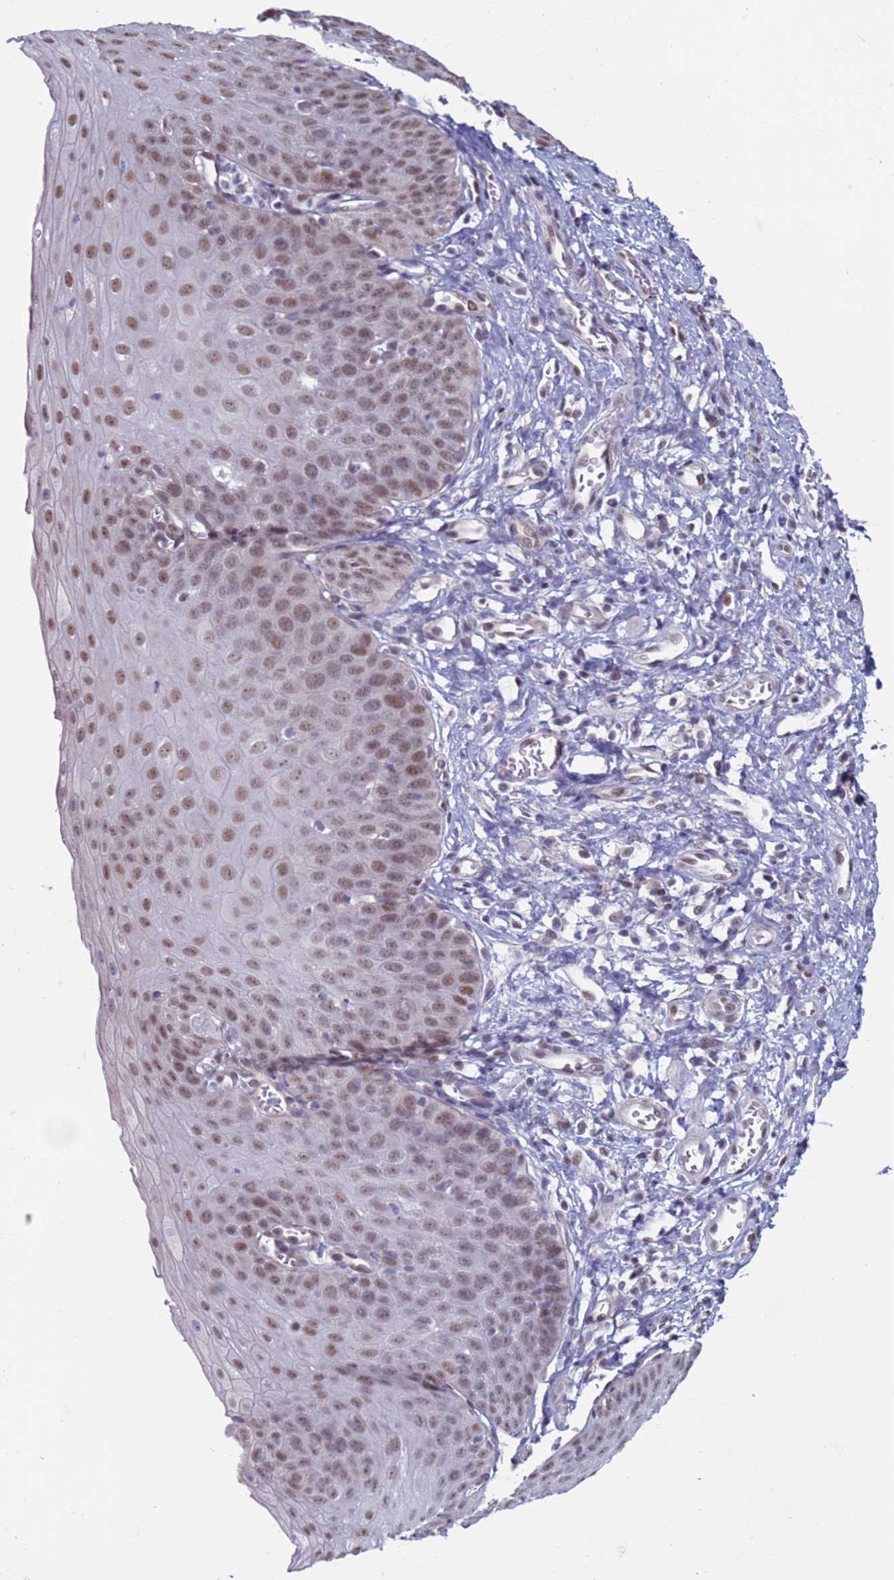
{"staining": {"intensity": "moderate", "quantity": ">75%", "location": "nuclear"}, "tissue": "esophagus", "cell_type": "Squamous epithelial cells", "image_type": "normal", "snomed": [{"axis": "morphology", "description": "Normal tissue, NOS"}, {"axis": "topography", "description": "Esophagus"}], "caption": "This histopathology image exhibits immunohistochemistry (IHC) staining of normal human esophagus, with medium moderate nuclear staining in about >75% of squamous epithelial cells.", "gene": "SAE1", "patient": {"sex": "male", "age": 71}}